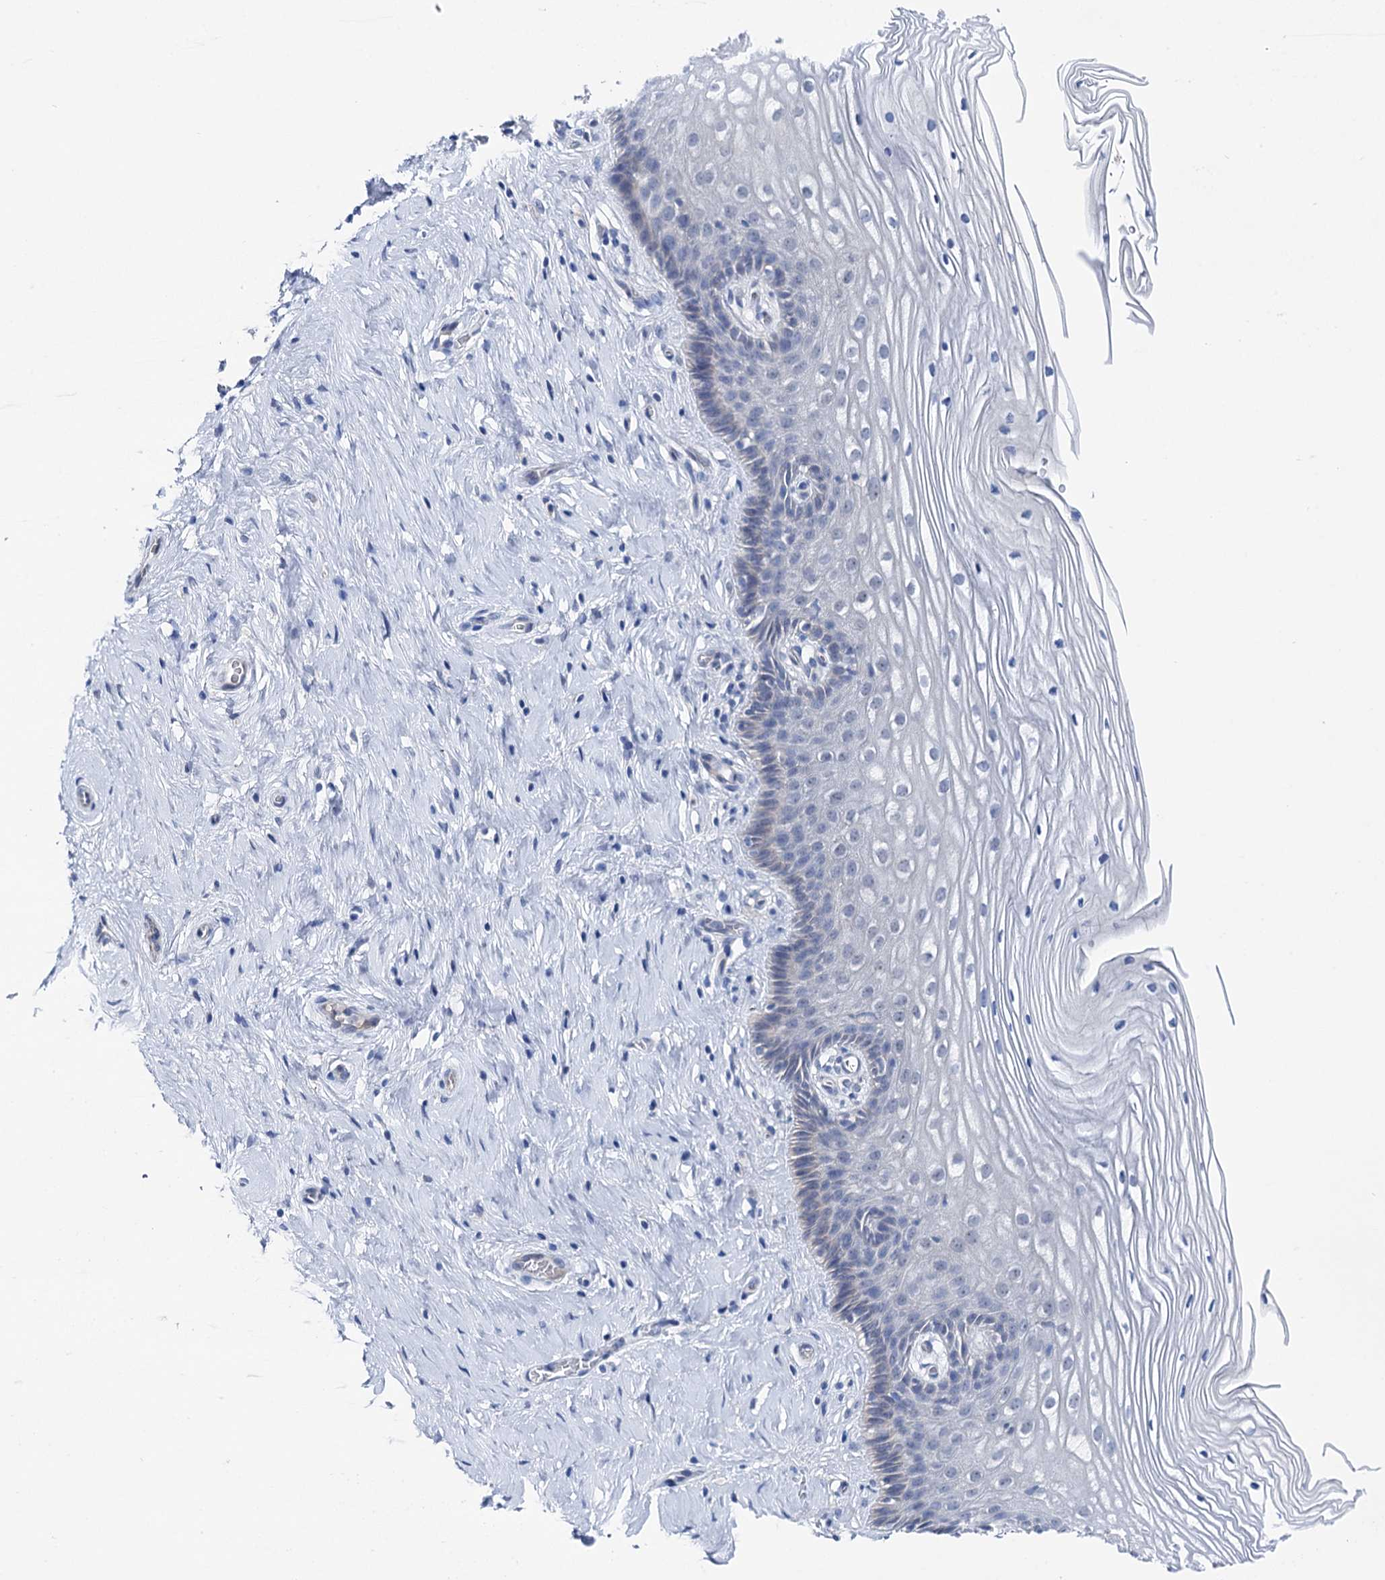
{"staining": {"intensity": "weak", "quantity": "25%-75%", "location": "cytoplasmic/membranous"}, "tissue": "cervix", "cell_type": "Glandular cells", "image_type": "normal", "snomed": [{"axis": "morphology", "description": "Normal tissue, NOS"}, {"axis": "topography", "description": "Cervix"}], "caption": "Cervix stained with DAB (3,3'-diaminobenzidine) immunohistochemistry (IHC) demonstrates low levels of weak cytoplasmic/membranous staining in approximately 25%-75% of glandular cells. Immunohistochemistry (ihc) stains the protein of interest in brown and the nuclei are stained blue.", "gene": "SHROOM1", "patient": {"sex": "female", "age": 33}}